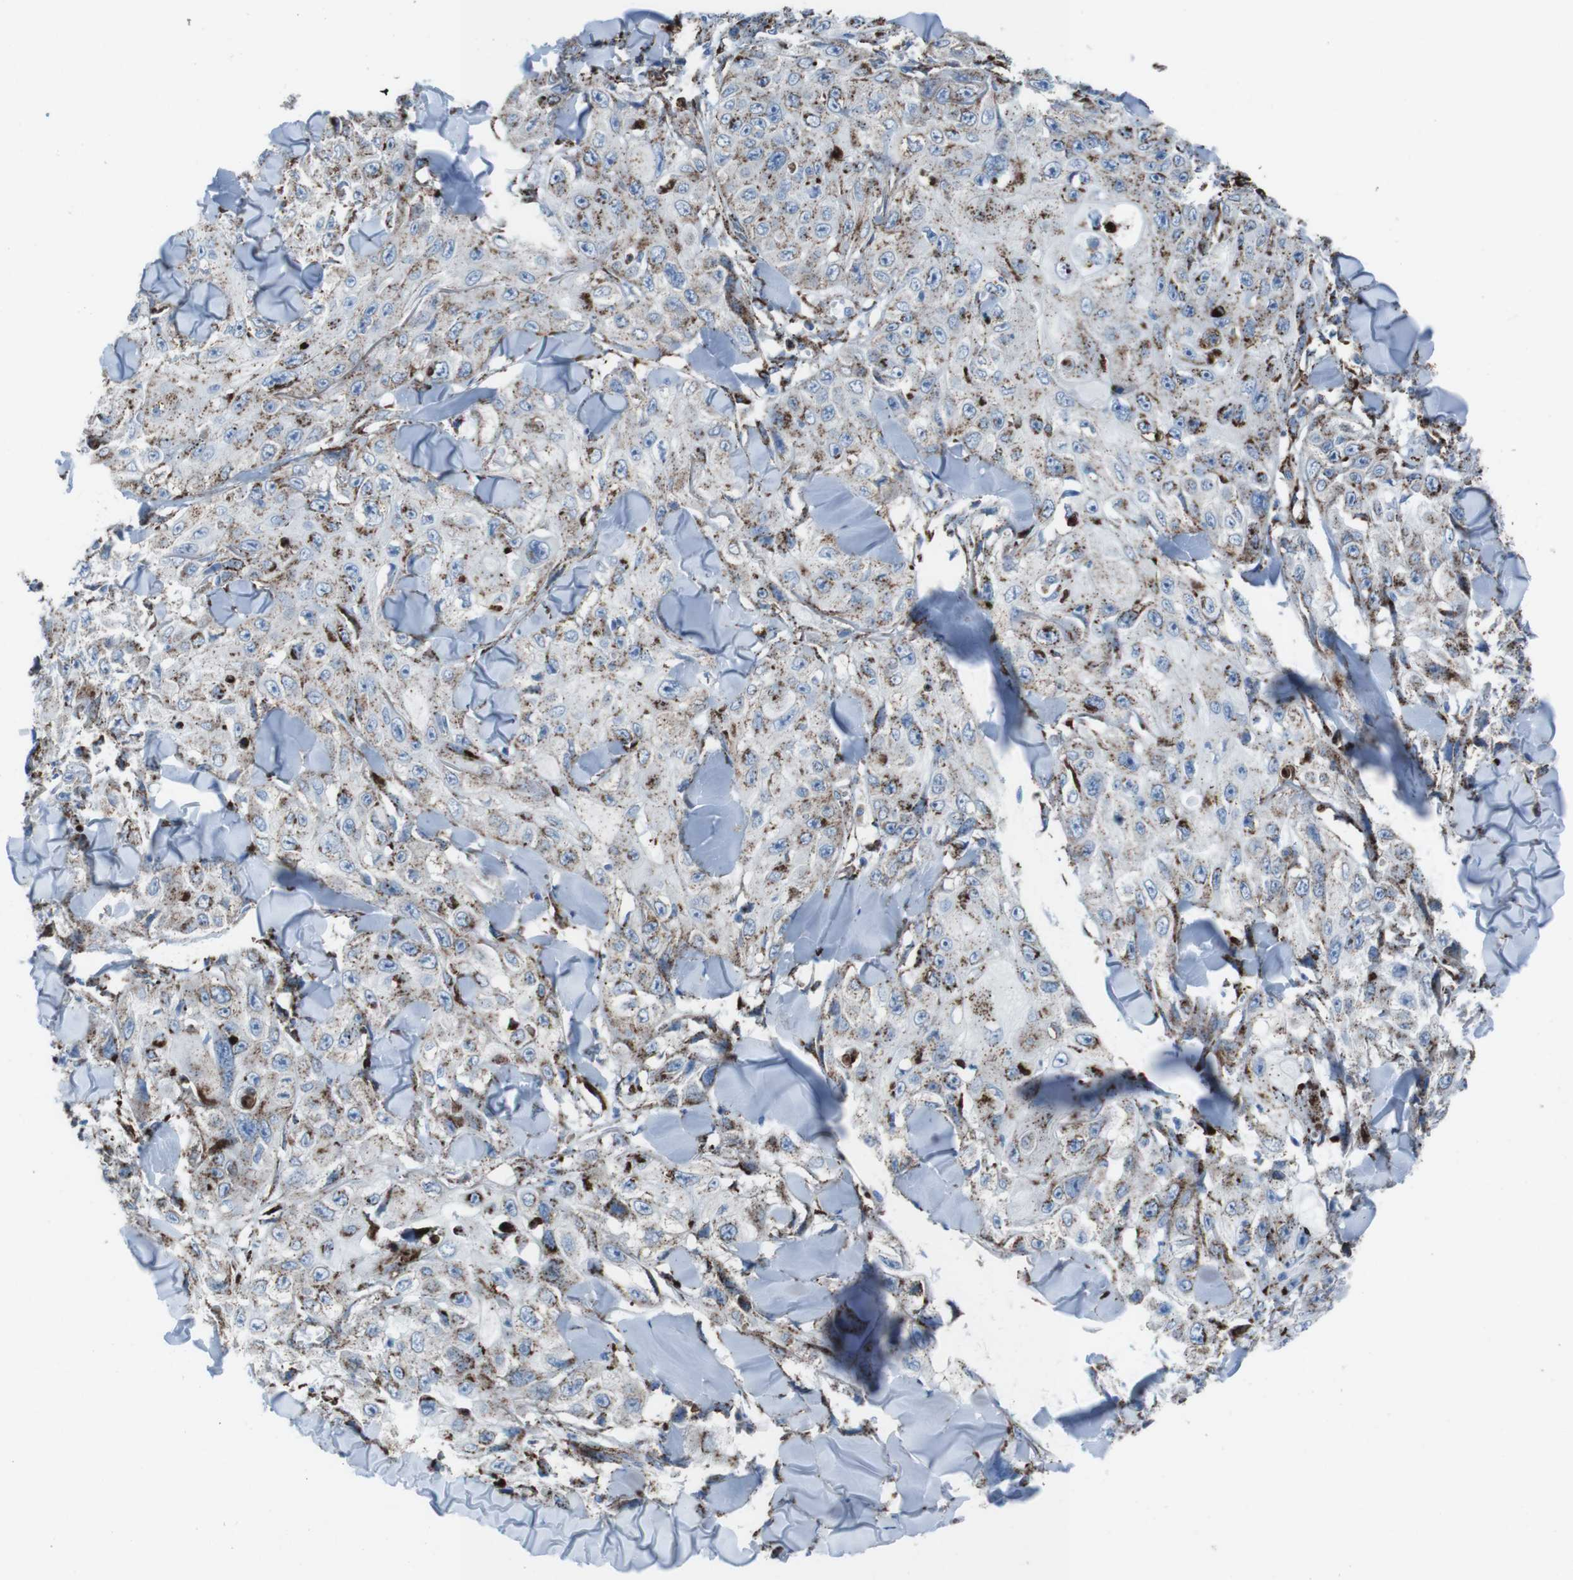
{"staining": {"intensity": "moderate", "quantity": ">75%", "location": "cytoplasmic/membranous"}, "tissue": "skin cancer", "cell_type": "Tumor cells", "image_type": "cancer", "snomed": [{"axis": "morphology", "description": "Squamous cell carcinoma, NOS"}, {"axis": "topography", "description": "Skin"}], "caption": "Immunohistochemistry (DAB) staining of human skin cancer (squamous cell carcinoma) demonstrates moderate cytoplasmic/membranous protein expression in about >75% of tumor cells.", "gene": "SCARB2", "patient": {"sex": "male", "age": 86}}